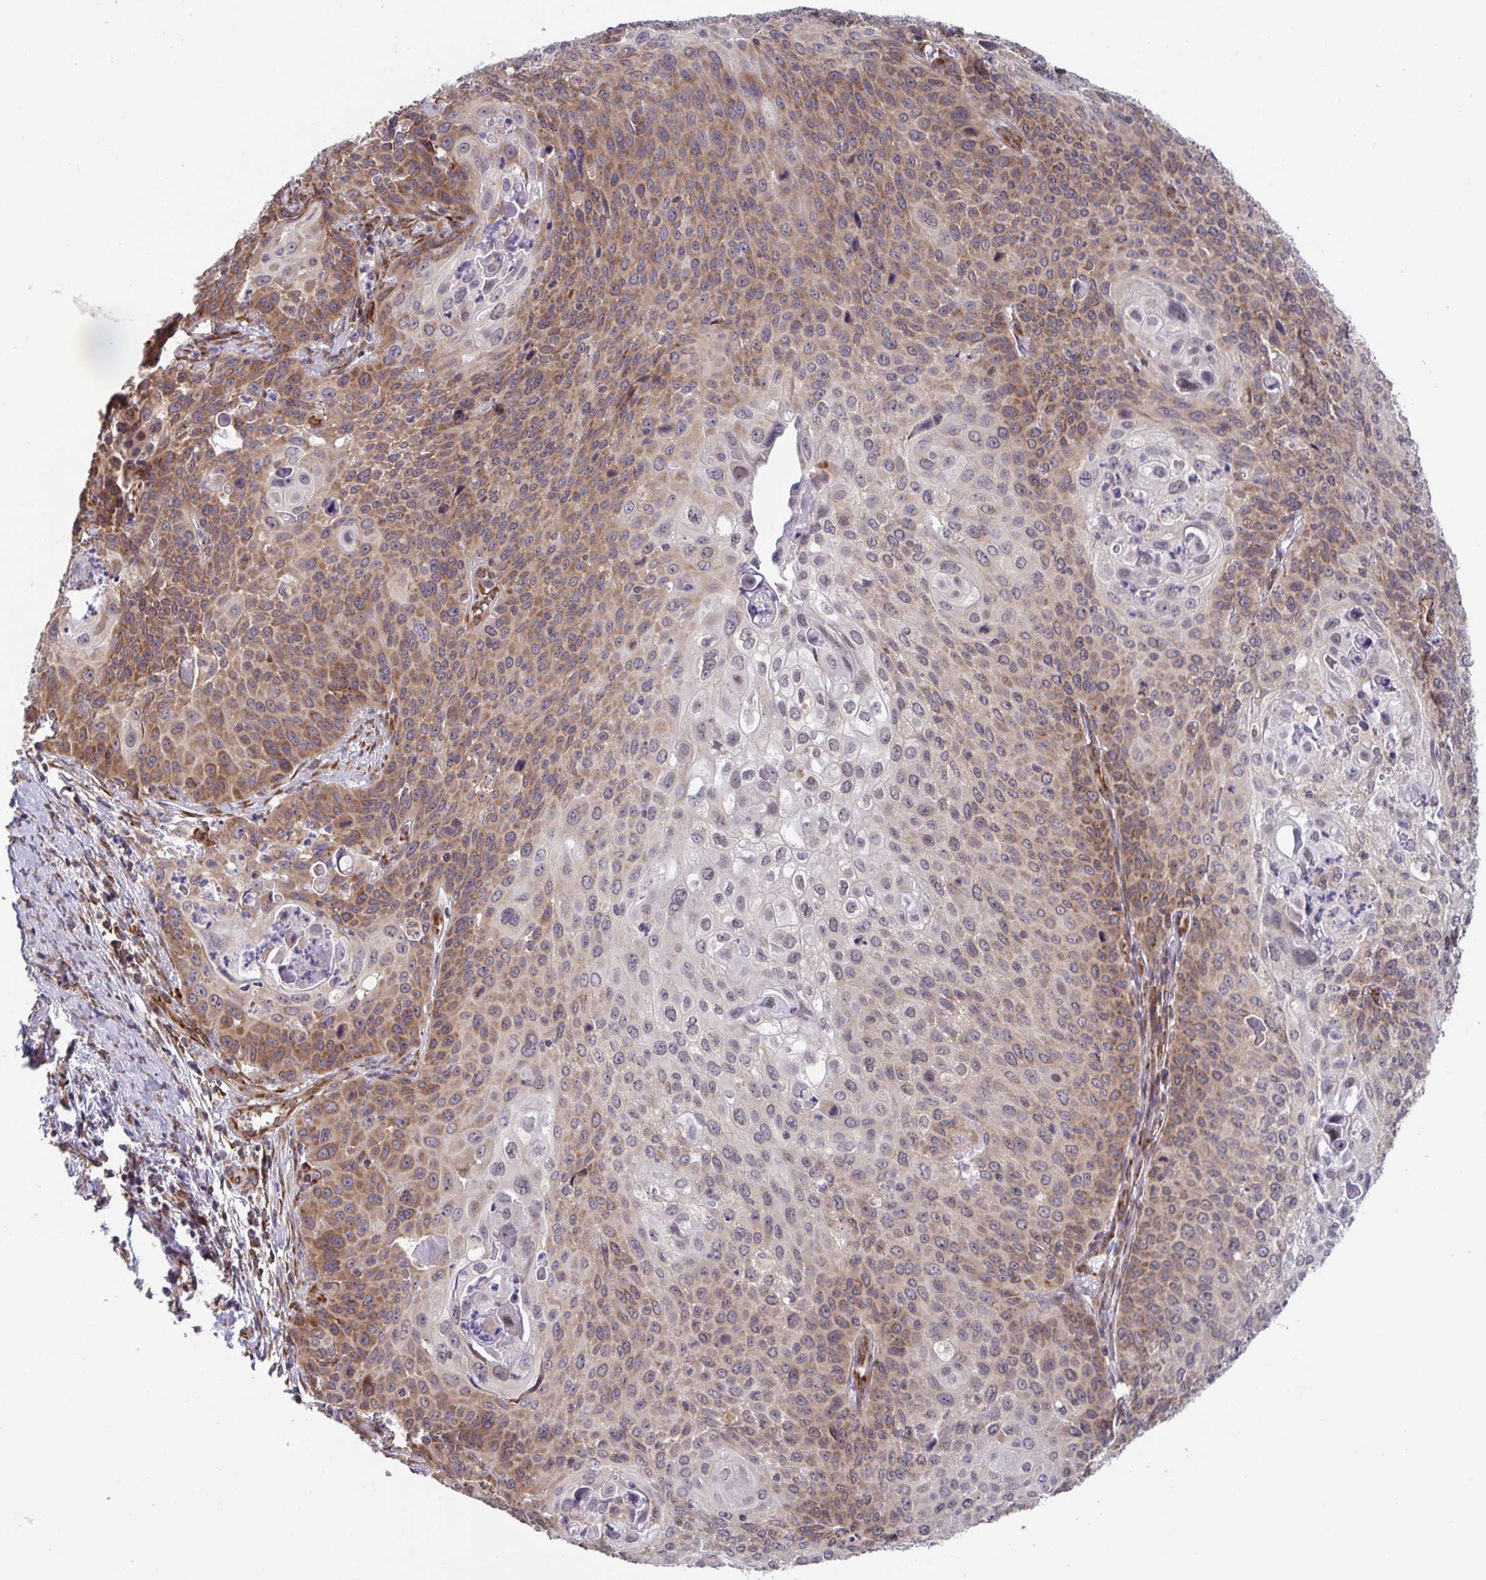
{"staining": {"intensity": "moderate", "quantity": ">75%", "location": "cytoplasmic/membranous"}, "tissue": "cervical cancer", "cell_type": "Tumor cells", "image_type": "cancer", "snomed": [{"axis": "morphology", "description": "Squamous cell carcinoma, NOS"}, {"axis": "topography", "description": "Cervix"}], "caption": "Immunohistochemical staining of human cervical cancer exhibits medium levels of moderate cytoplasmic/membranous positivity in approximately >75% of tumor cells. (DAB = brown stain, brightfield microscopy at high magnification).", "gene": "ATP5MJ", "patient": {"sex": "female", "age": 65}}